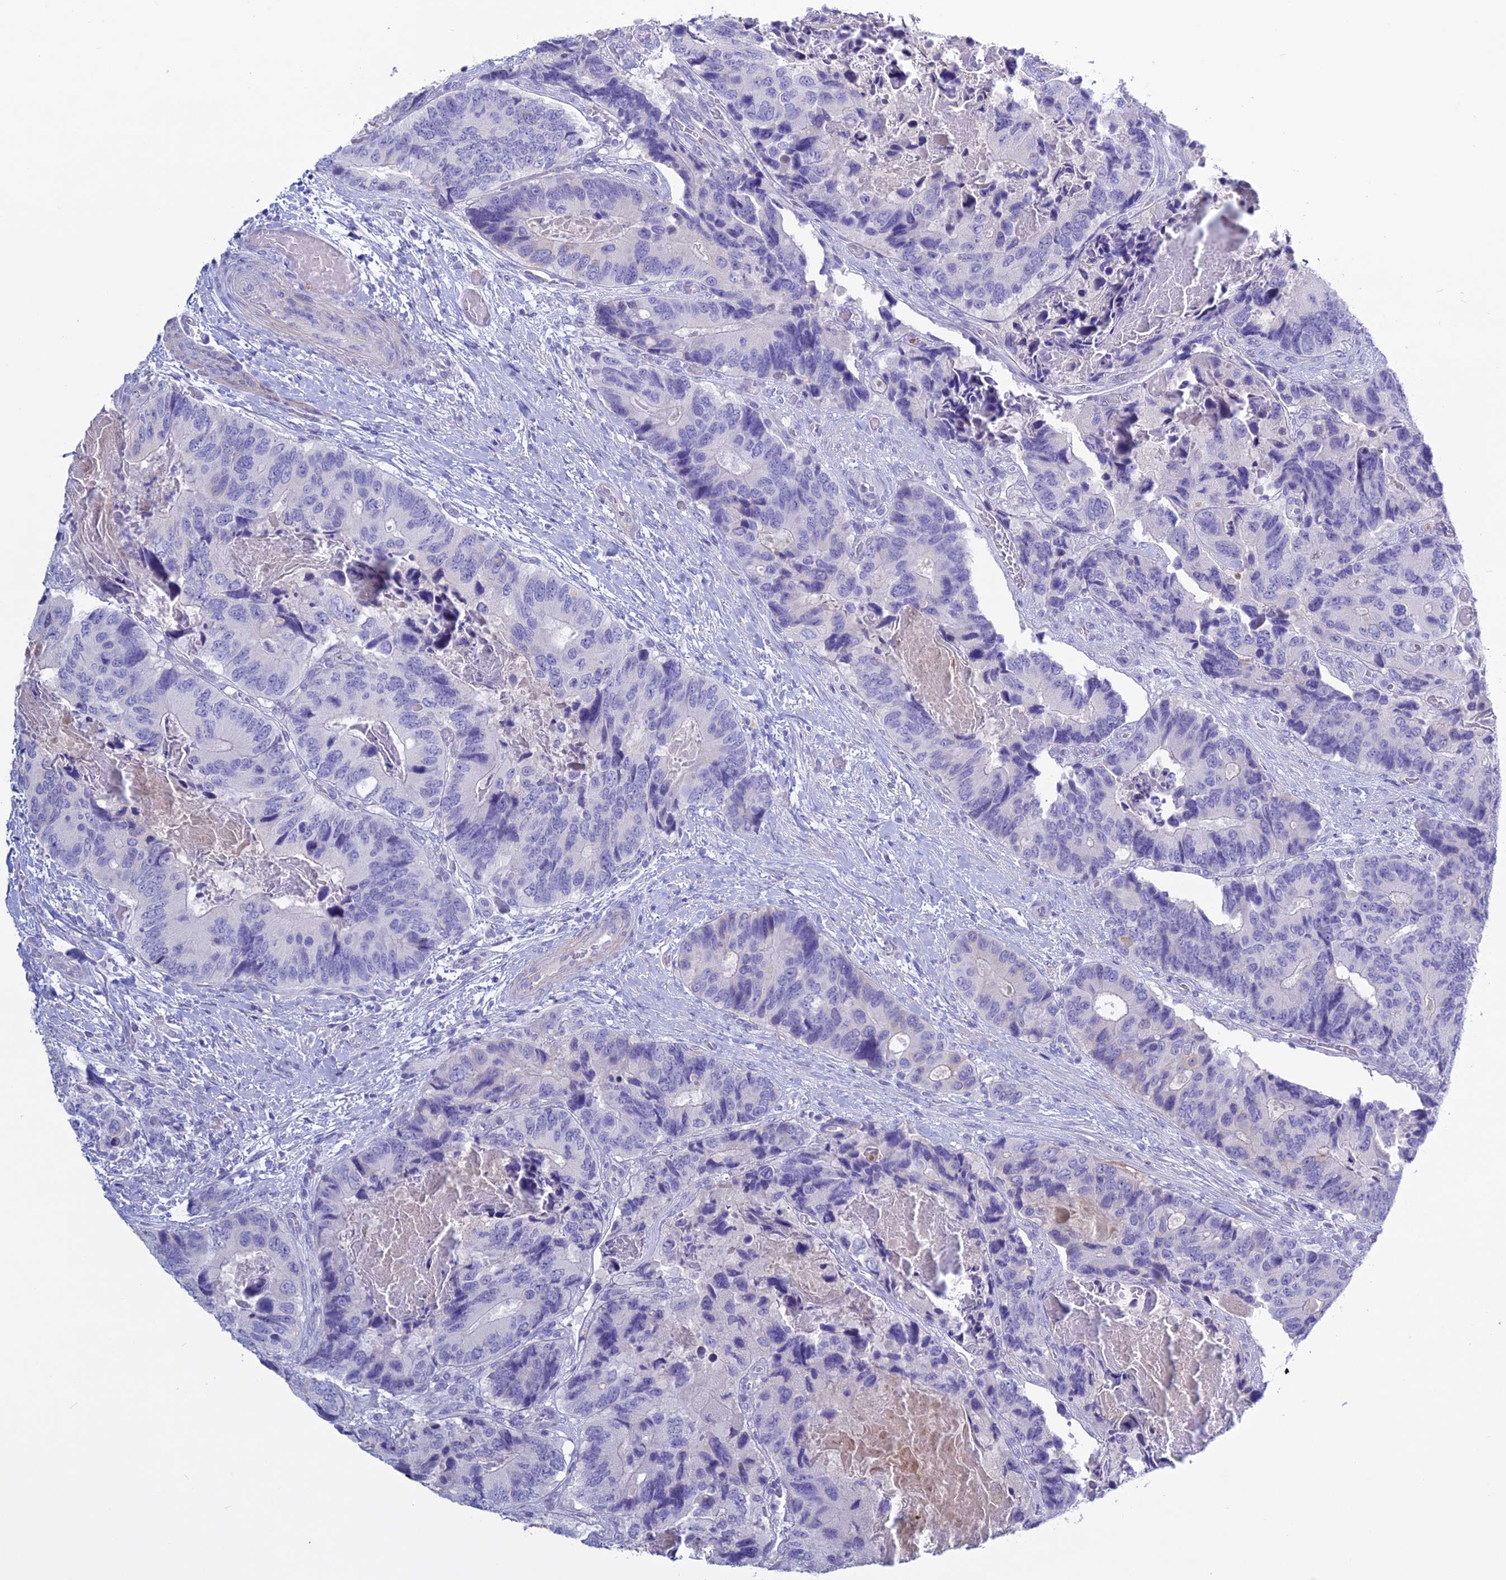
{"staining": {"intensity": "negative", "quantity": "none", "location": "none"}, "tissue": "colorectal cancer", "cell_type": "Tumor cells", "image_type": "cancer", "snomed": [{"axis": "morphology", "description": "Adenocarcinoma, NOS"}, {"axis": "topography", "description": "Colon"}], "caption": "This is an IHC image of colorectal adenocarcinoma. There is no staining in tumor cells.", "gene": "CLEC2L", "patient": {"sex": "male", "age": 84}}